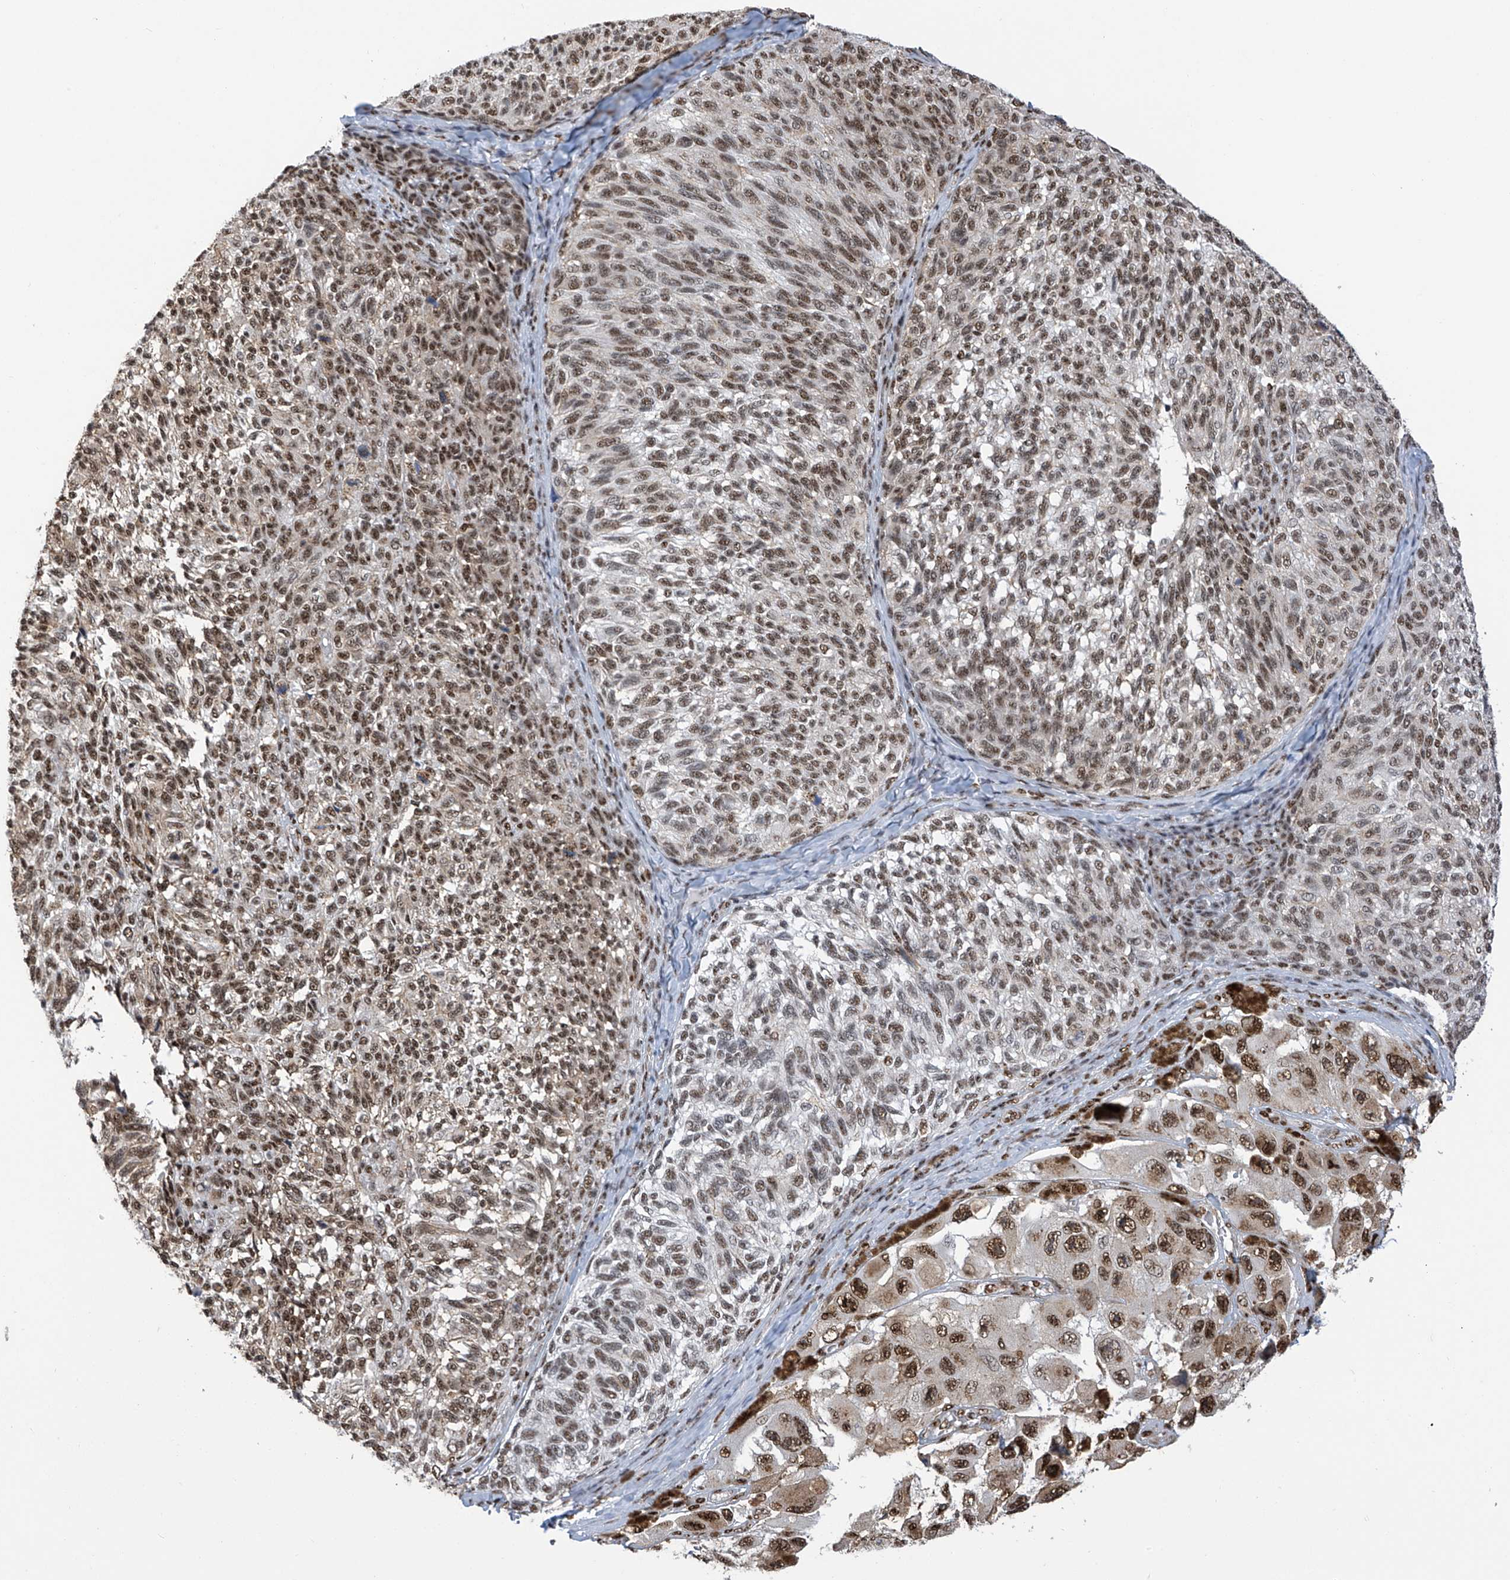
{"staining": {"intensity": "moderate", "quantity": "25%-75%", "location": "nuclear"}, "tissue": "melanoma", "cell_type": "Tumor cells", "image_type": "cancer", "snomed": [{"axis": "morphology", "description": "Malignant melanoma, NOS"}, {"axis": "topography", "description": "Skin"}], "caption": "Approximately 25%-75% of tumor cells in melanoma exhibit moderate nuclear protein staining as visualized by brown immunohistochemical staining.", "gene": "APLF", "patient": {"sex": "female", "age": 73}}